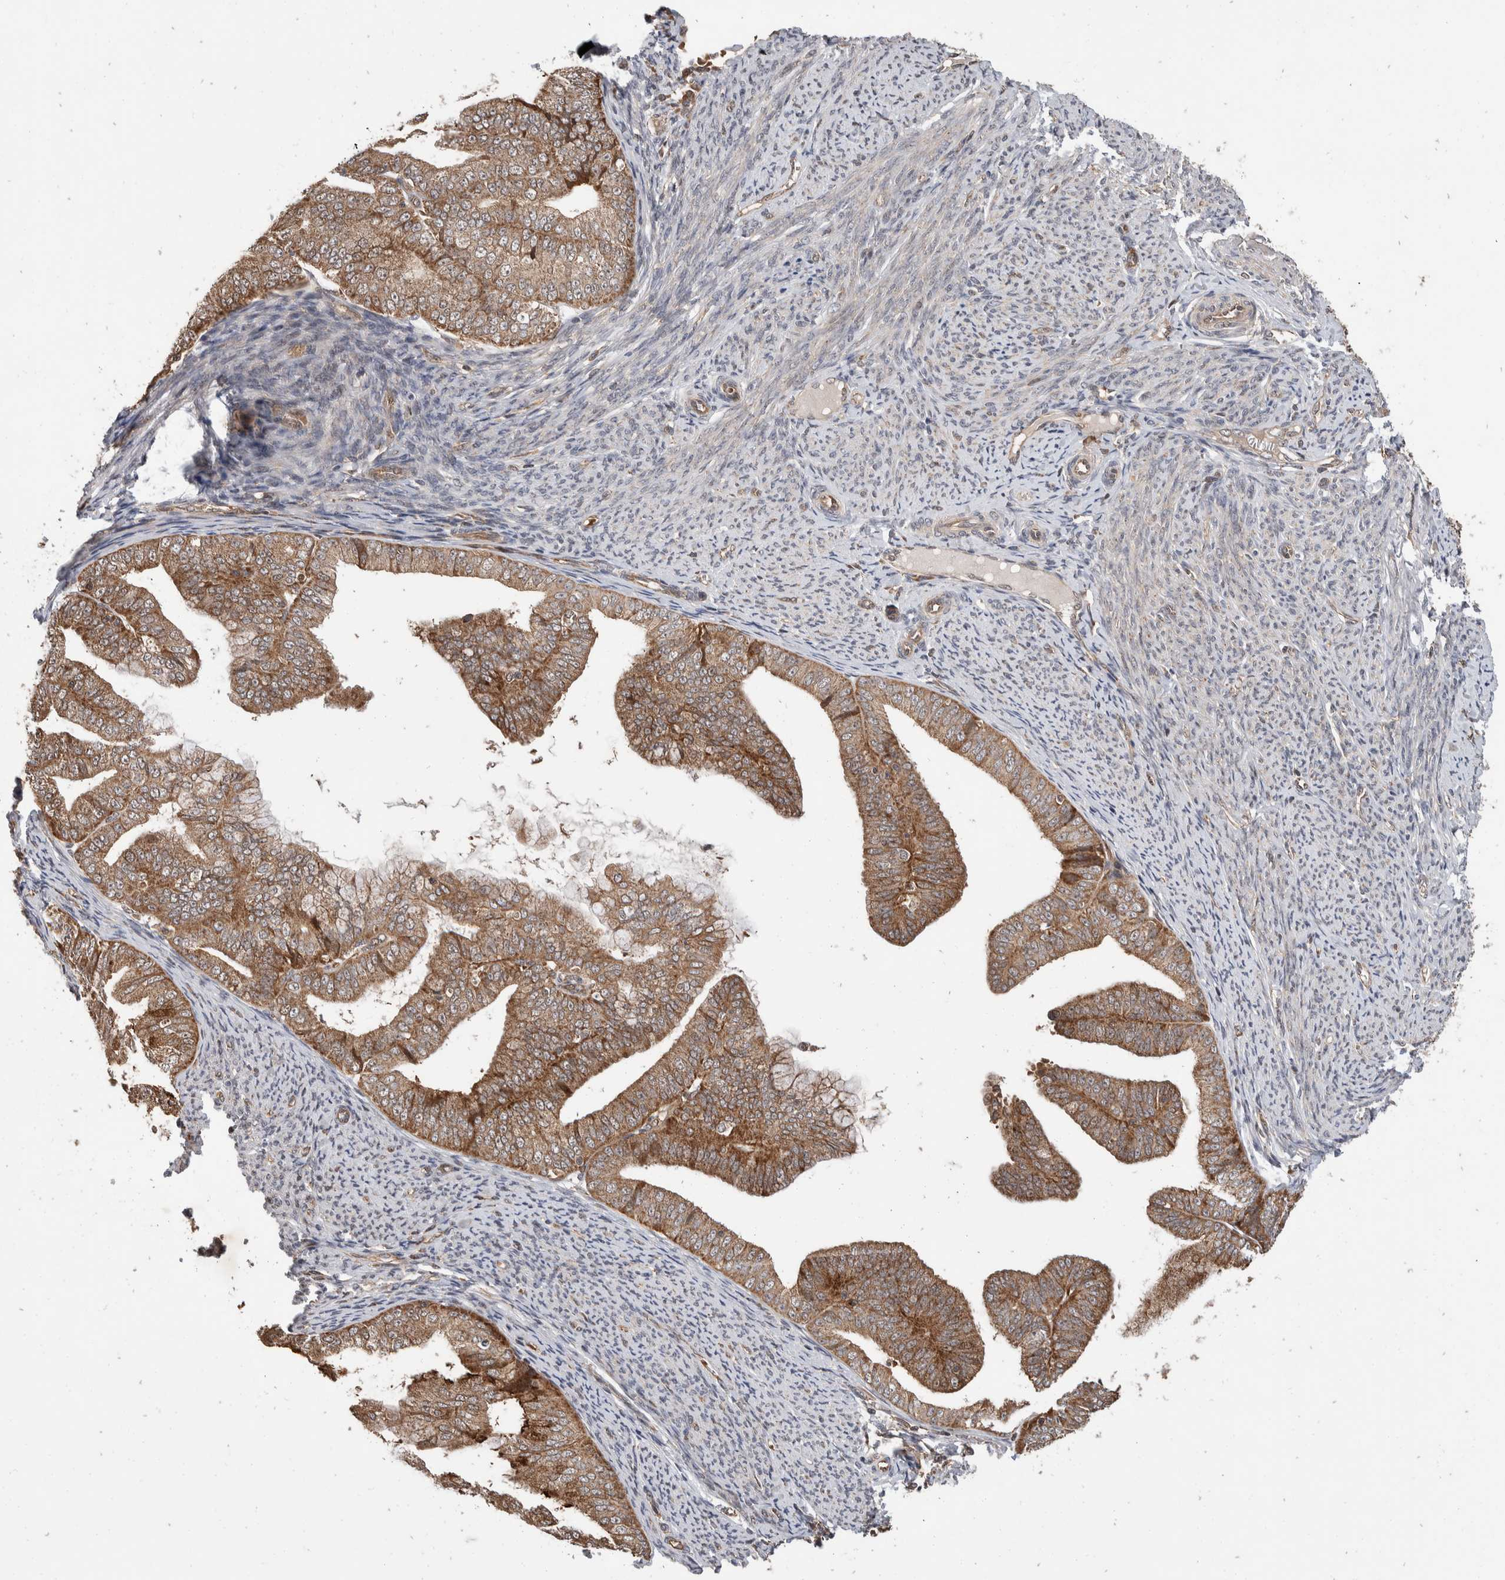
{"staining": {"intensity": "moderate", "quantity": ">75%", "location": "cytoplasmic/membranous"}, "tissue": "endometrial cancer", "cell_type": "Tumor cells", "image_type": "cancer", "snomed": [{"axis": "morphology", "description": "Adenocarcinoma, NOS"}, {"axis": "topography", "description": "Endometrium"}], "caption": "Immunohistochemical staining of adenocarcinoma (endometrial) demonstrates moderate cytoplasmic/membranous protein staining in about >75% of tumor cells.", "gene": "ABHD11", "patient": {"sex": "female", "age": 63}}